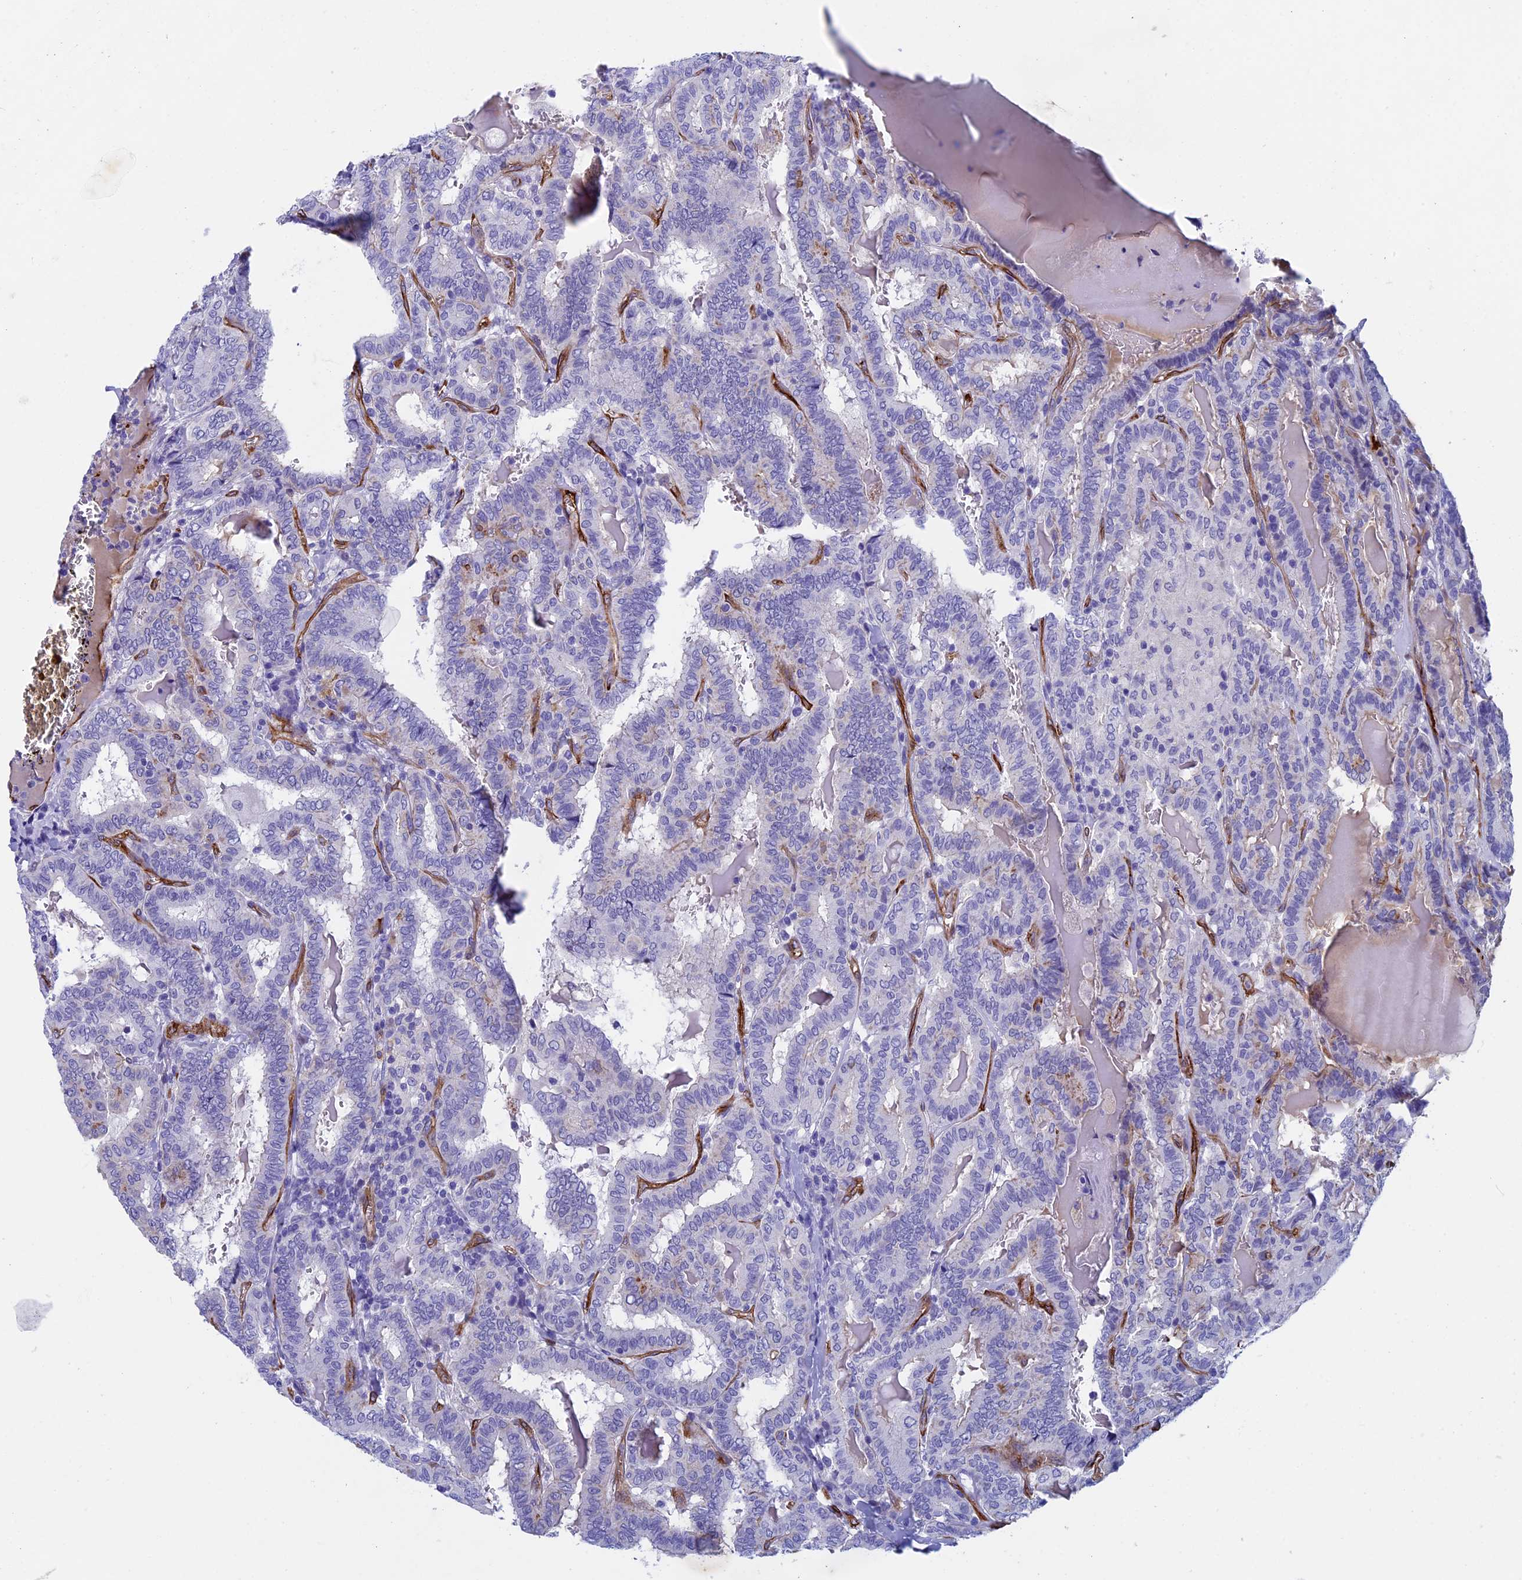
{"staining": {"intensity": "negative", "quantity": "none", "location": "none"}, "tissue": "thyroid cancer", "cell_type": "Tumor cells", "image_type": "cancer", "snomed": [{"axis": "morphology", "description": "Papillary adenocarcinoma, NOS"}, {"axis": "topography", "description": "Thyroid gland"}], "caption": "Tumor cells are negative for protein expression in human papillary adenocarcinoma (thyroid). (DAB immunohistochemistry, high magnification).", "gene": "INSYN1", "patient": {"sex": "female", "age": 72}}